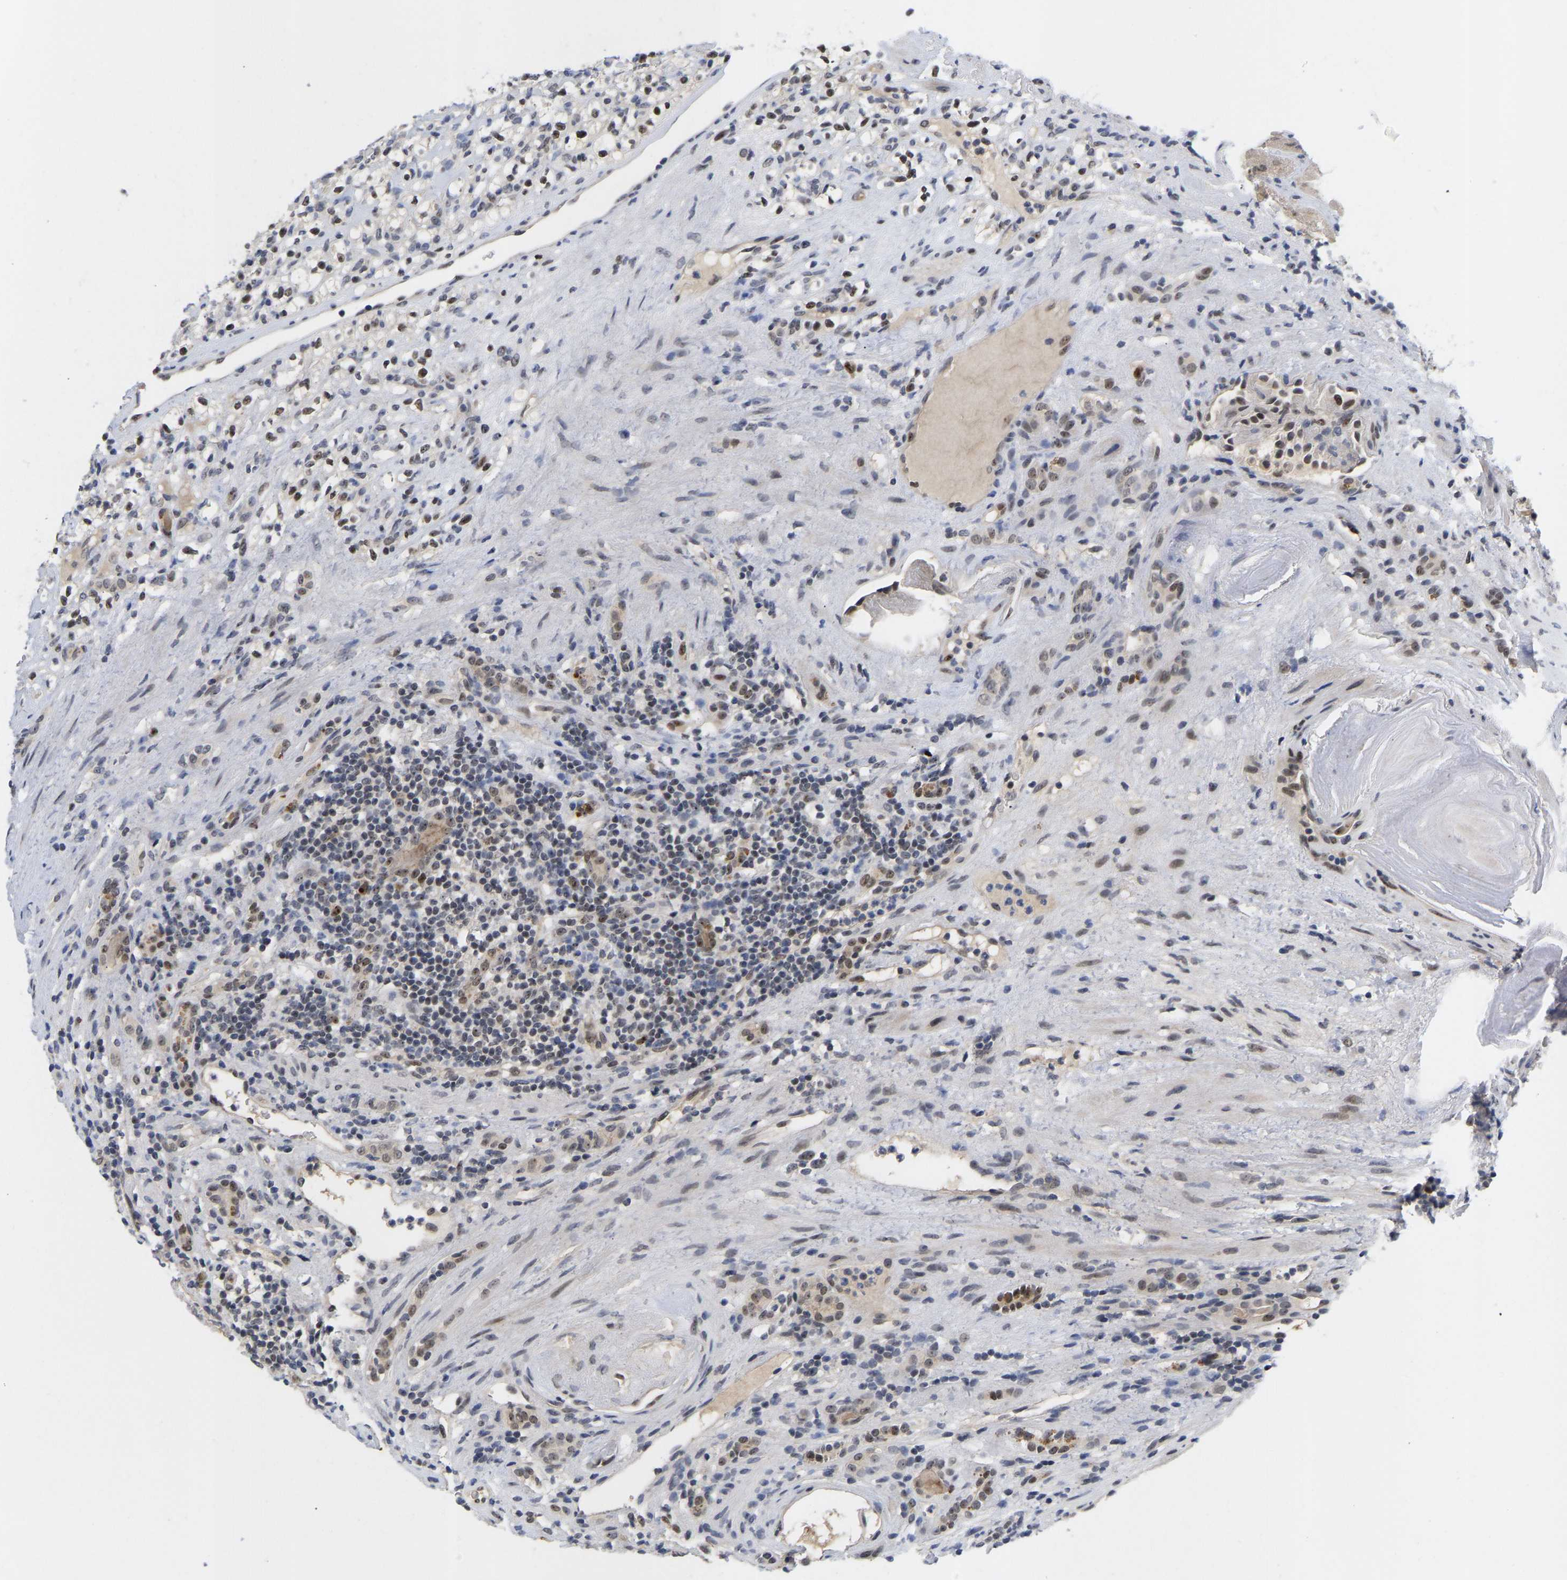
{"staining": {"intensity": "moderate", "quantity": ">75%", "location": "nuclear"}, "tissue": "renal cancer", "cell_type": "Tumor cells", "image_type": "cancer", "snomed": [{"axis": "morphology", "description": "Normal tissue, NOS"}, {"axis": "morphology", "description": "Adenocarcinoma, NOS"}, {"axis": "topography", "description": "Kidney"}], "caption": "Tumor cells demonstrate moderate nuclear positivity in about >75% of cells in adenocarcinoma (renal).", "gene": "NLE1", "patient": {"sex": "female", "age": 72}}